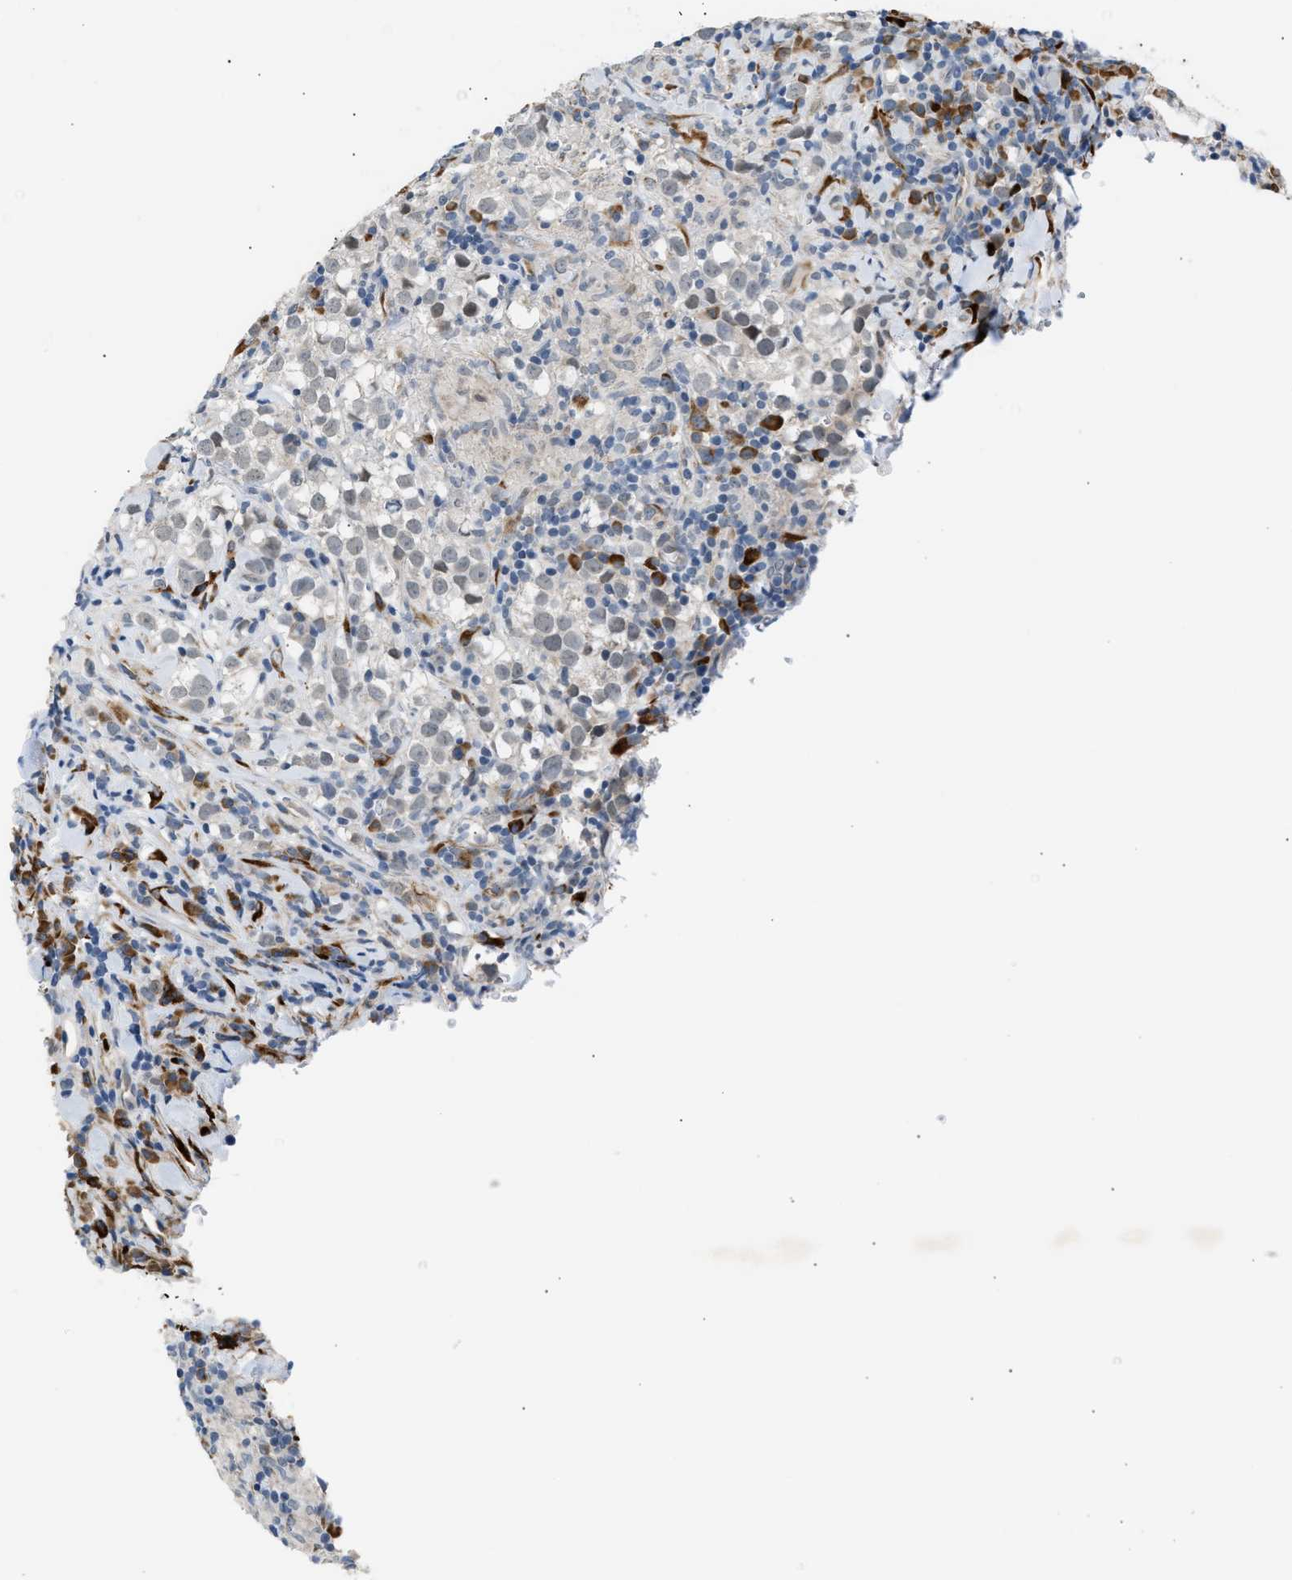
{"staining": {"intensity": "negative", "quantity": "none", "location": "none"}, "tissue": "testis cancer", "cell_type": "Tumor cells", "image_type": "cancer", "snomed": [{"axis": "morphology", "description": "Seminoma, NOS"}, {"axis": "morphology", "description": "Carcinoma, Embryonal, NOS"}, {"axis": "topography", "description": "Testis"}], "caption": "Immunohistochemistry (IHC) image of neoplastic tissue: human testis cancer stained with DAB (3,3'-diaminobenzidine) demonstrates no significant protein staining in tumor cells. Nuclei are stained in blue.", "gene": "KCNC2", "patient": {"sex": "male", "age": 36}}